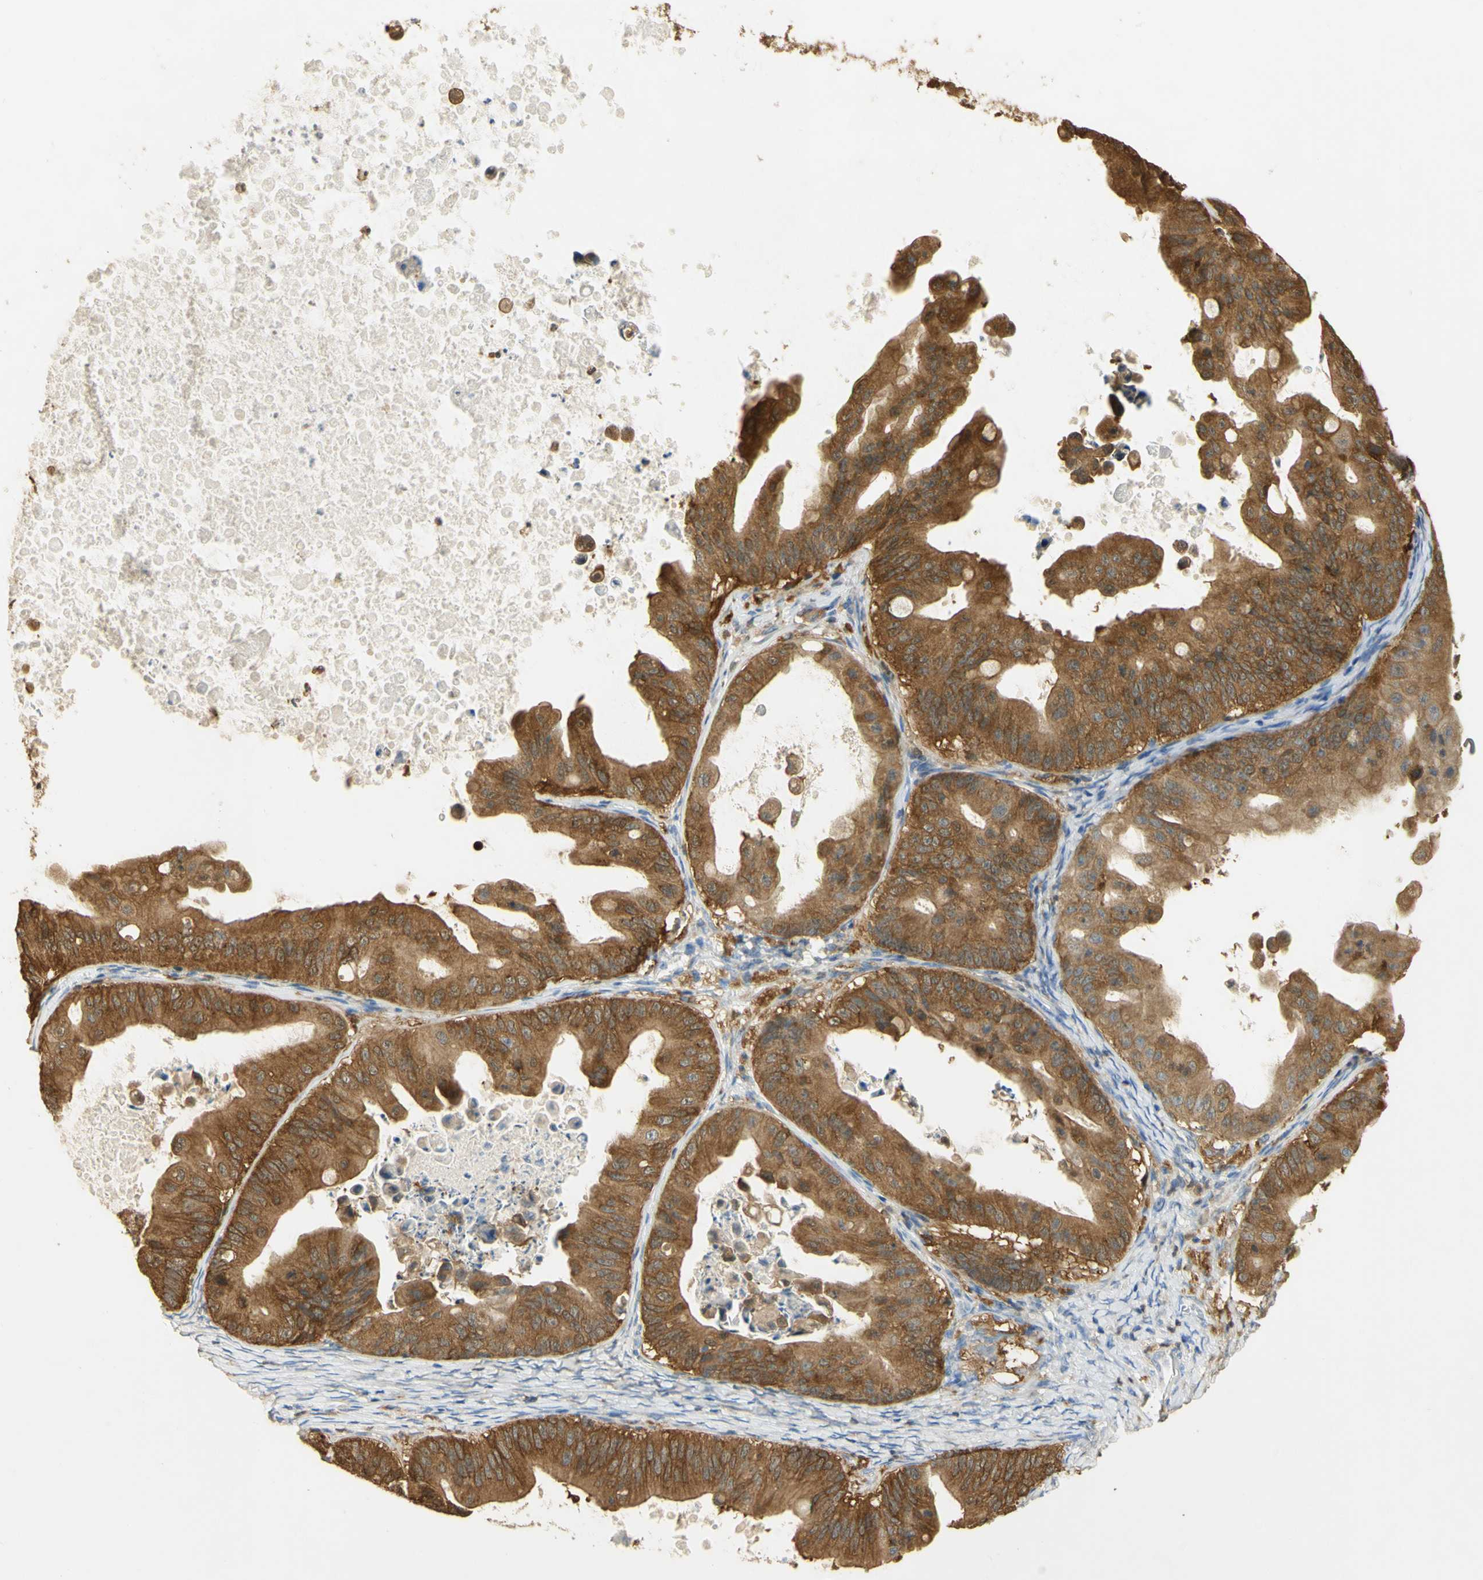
{"staining": {"intensity": "strong", "quantity": ">75%", "location": "cytoplasmic/membranous"}, "tissue": "ovarian cancer", "cell_type": "Tumor cells", "image_type": "cancer", "snomed": [{"axis": "morphology", "description": "Cystadenocarcinoma, mucinous, NOS"}, {"axis": "topography", "description": "Ovary"}], "caption": "An image of ovarian mucinous cystadenocarcinoma stained for a protein displays strong cytoplasmic/membranous brown staining in tumor cells.", "gene": "PAK1", "patient": {"sex": "female", "age": 37}}